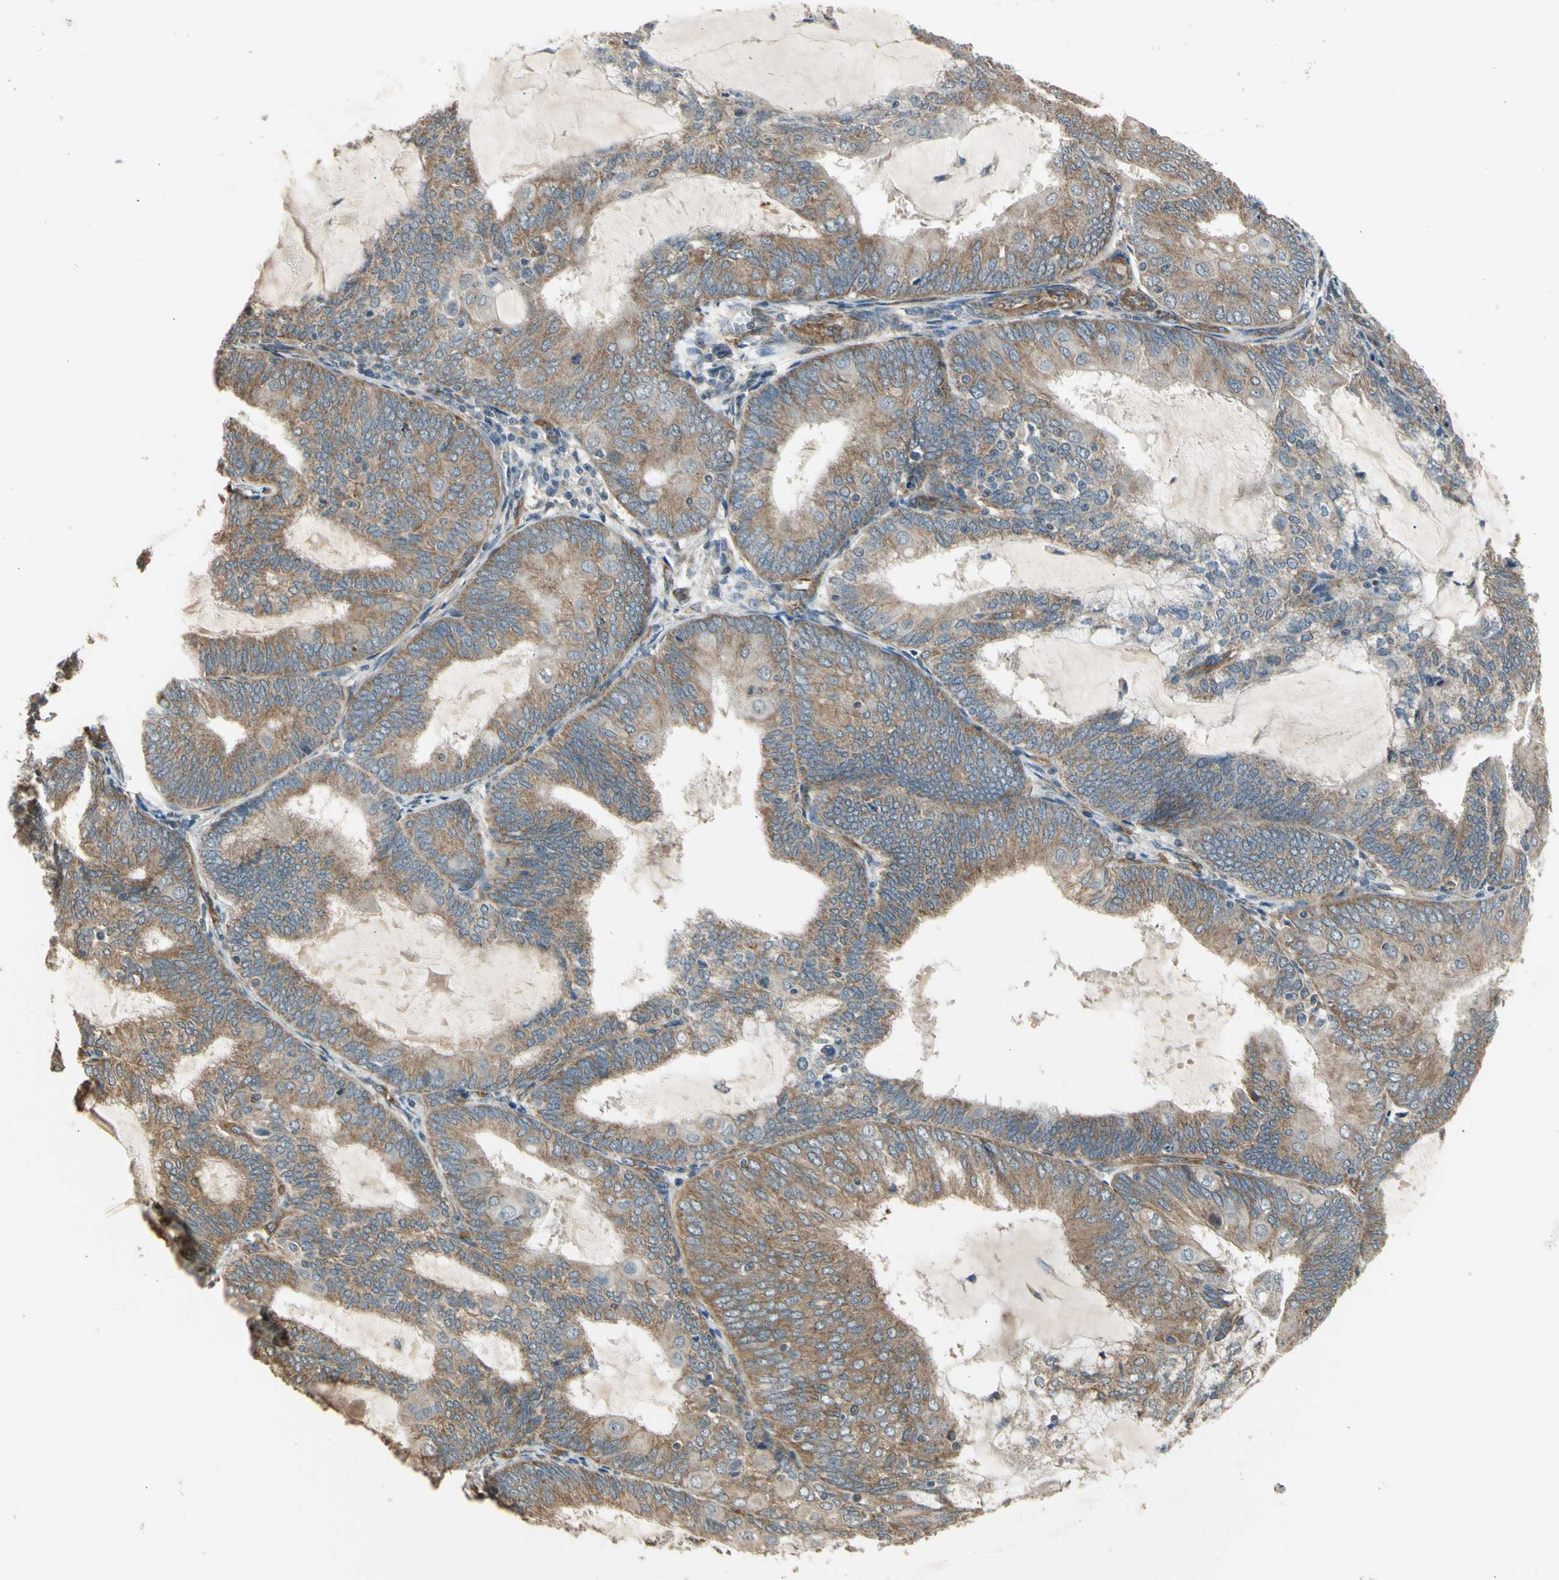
{"staining": {"intensity": "moderate", "quantity": ">75%", "location": "cytoplasmic/membranous"}, "tissue": "endometrial cancer", "cell_type": "Tumor cells", "image_type": "cancer", "snomed": [{"axis": "morphology", "description": "Adenocarcinoma, NOS"}, {"axis": "topography", "description": "Endometrium"}], "caption": "Moderate cytoplasmic/membranous expression is present in approximately >75% of tumor cells in endometrial cancer. The staining was performed using DAB to visualize the protein expression in brown, while the nuclei were stained in blue with hematoxylin (Magnification: 20x).", "gene": "EFNB2", "patient": {"sex": "female", "age": 81}}